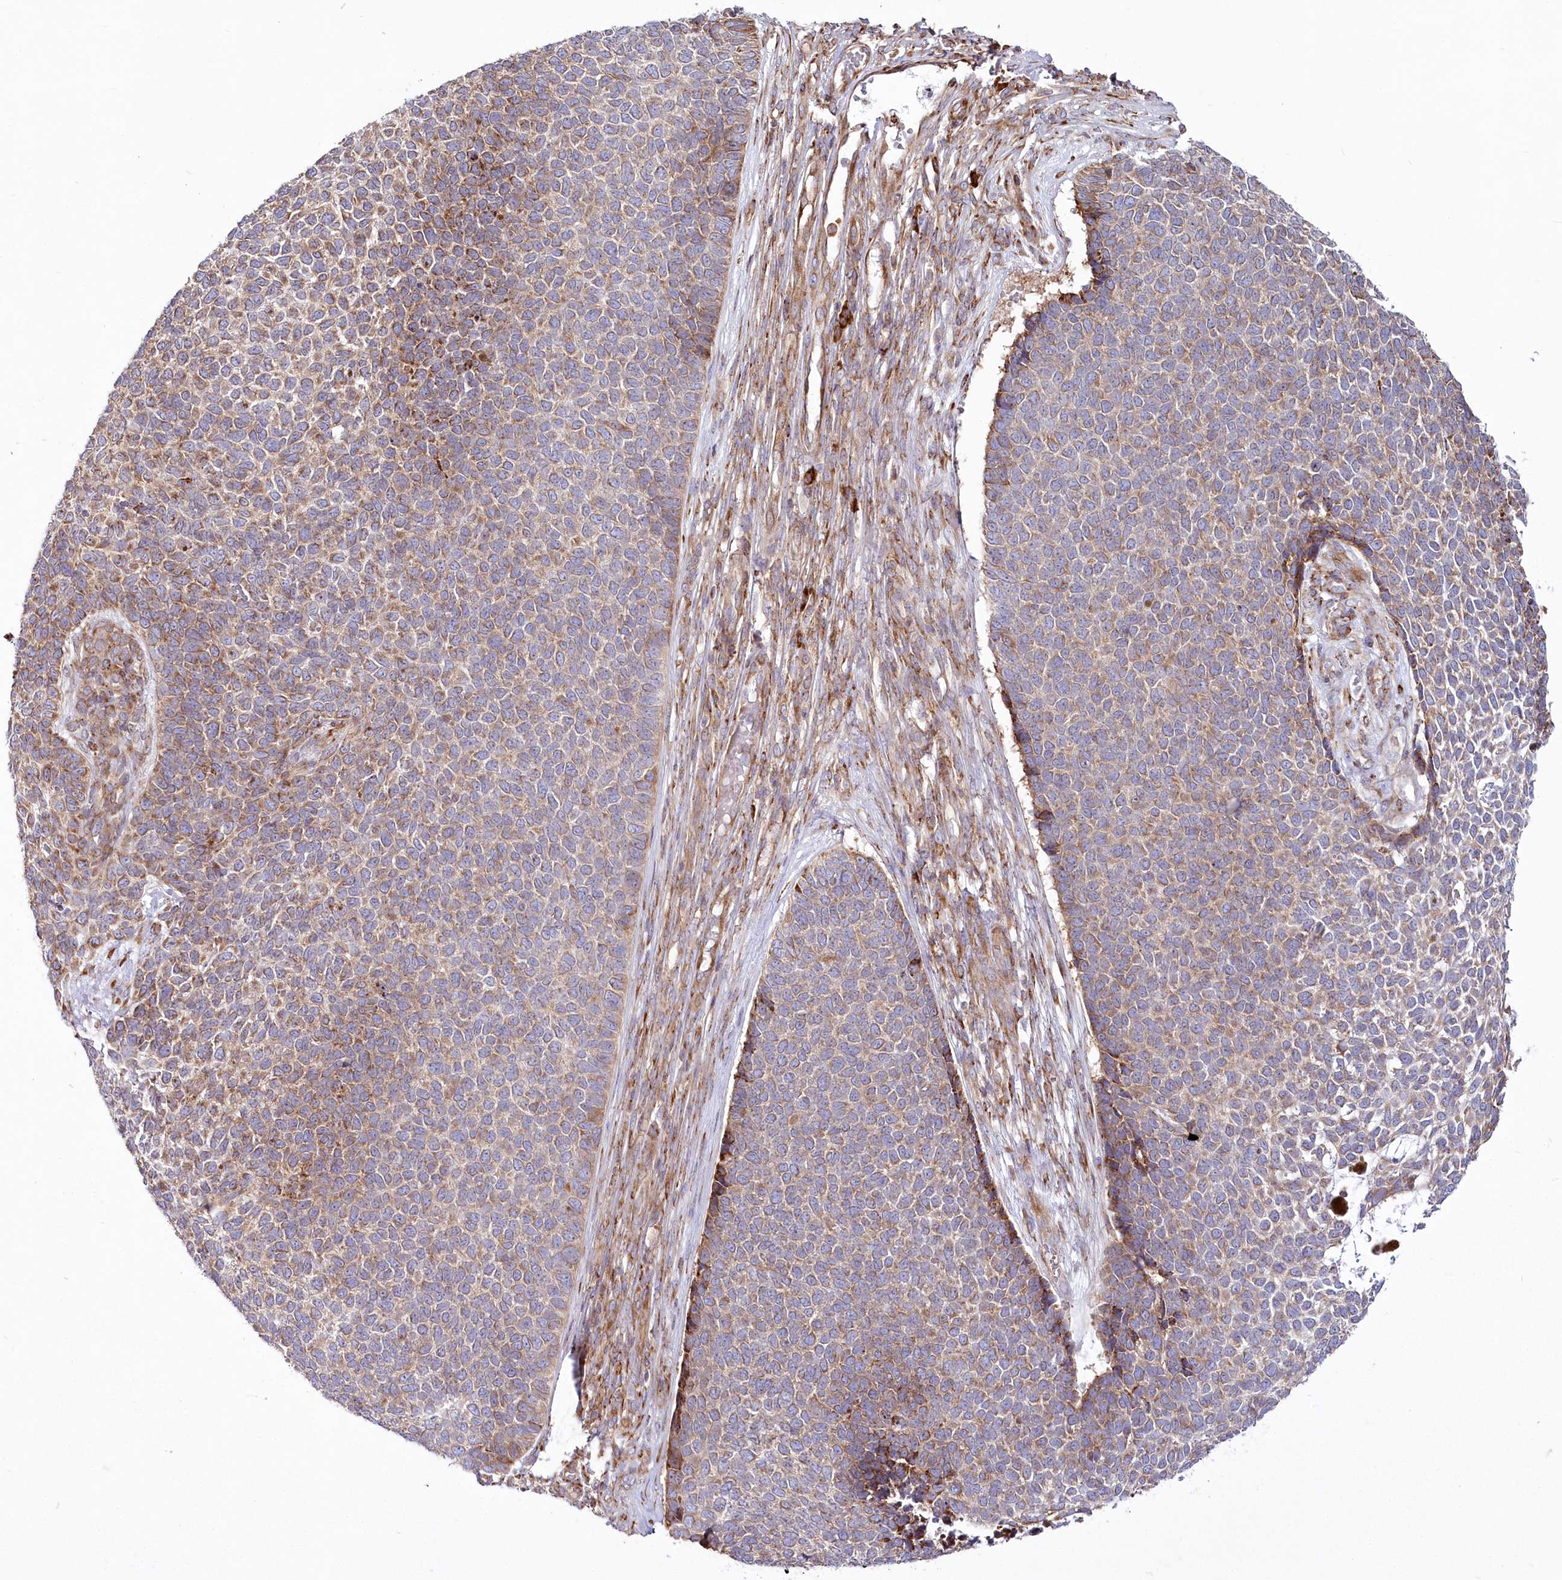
{"staining": {"intensity": "moderate", "quantity": "25%-75%", "location": "cytoplasmic/membranous"}, "tissue": "skin cancer", "cell_type": "Tumor cells", "image_type": "cancer", "snomed": [{"axis": "morphology", "description": "Basal cell carcinoma"}, {"axis": "topography", "description": "Skin"}], "caption": "Skin basal cell carcinoma stained with a brown dye shows moderate cytoplasmic/membranous positive expression in about 25%-75% of tumor cells.", "gene": "POGLUT1", "patient": {"sex": "female", "age": 84}}